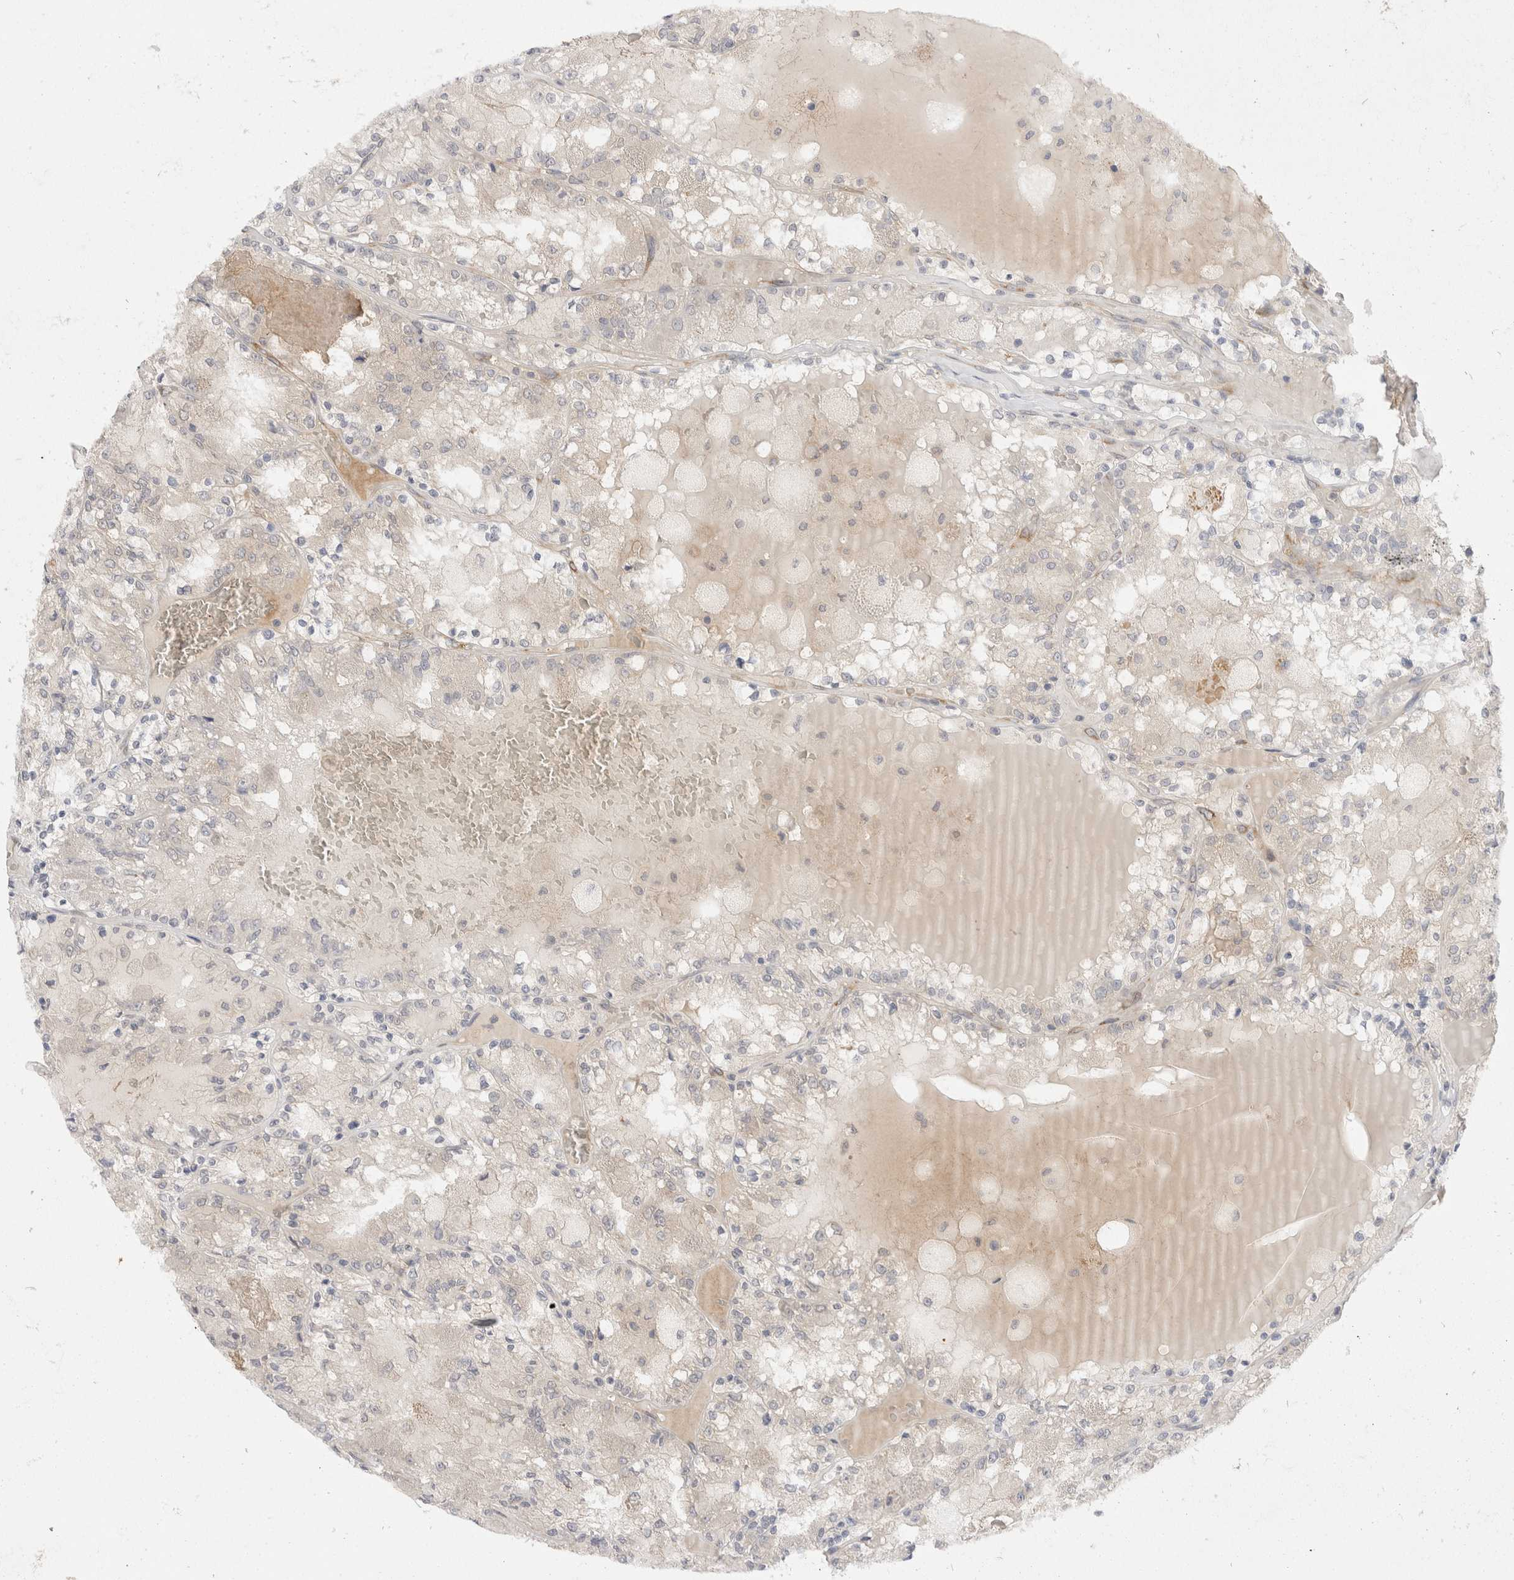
{"staining": {"intensity": "negative", "quantity": "none", "location": "none"}, "tissue": "renal cancer", "cell_type": "Tumor cells", "image_type": "cancer", "snomed": [{"axis": "morphology", "description": "Adenocarcinoma, NOS"}, {"axis": "topography", "description": "Kidney"}], "caption": "This is an immunohistochemistry (IHC) image of human renal adenocarcinoma. There is no positivity in tumor cells.", "gene": "EIF4G3", "patient": {"sex": "female", "age": 56}}